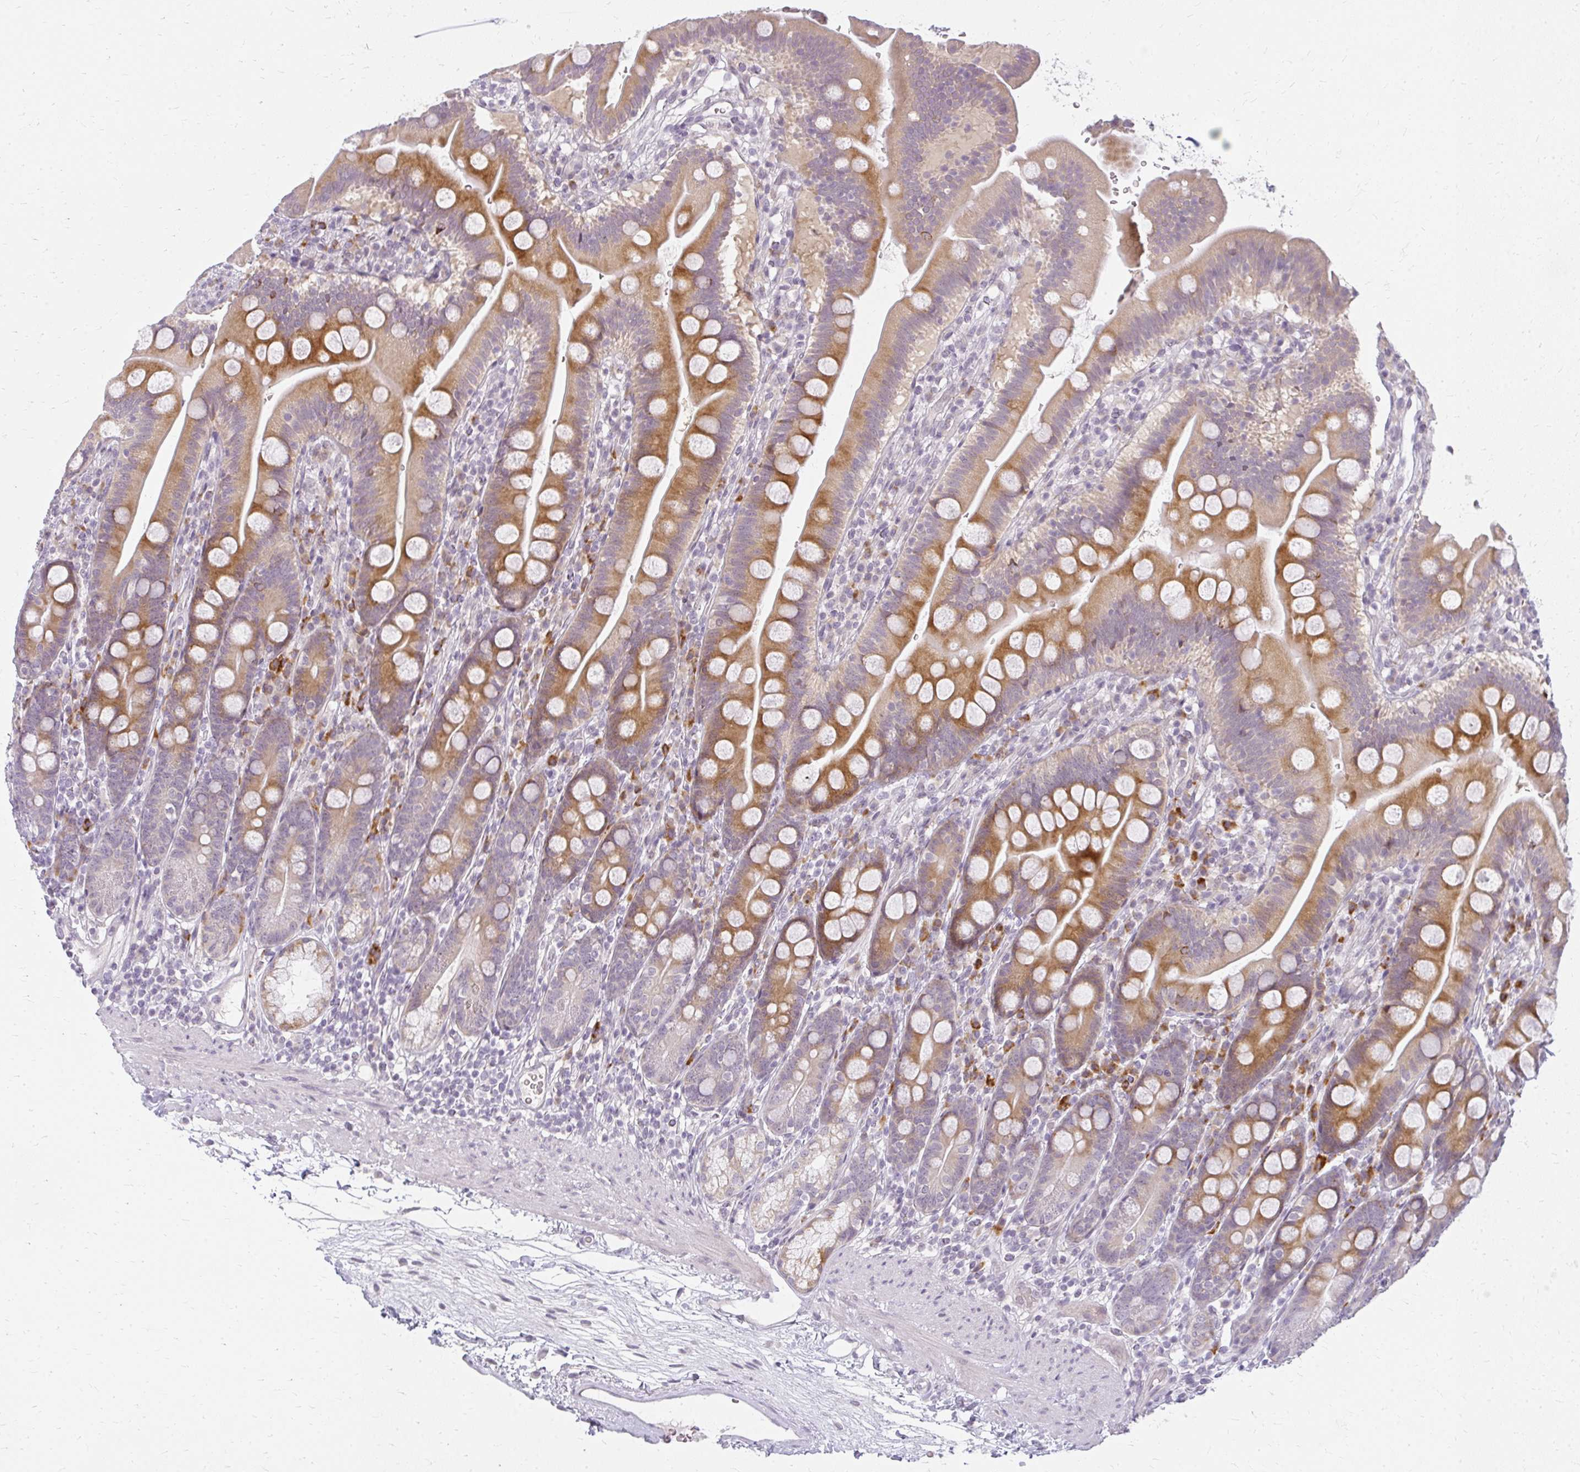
{"staining": {"intensity": "moderate", "quantity": ">75%", "location": "cytoplasmic/membranous"}, "tissue": "duodenum", "cell_type": "Glandular cells", "image_type": "normal", "snomed": [{"axis": "morphology", "description": "Normal tissue, NOS"}, {"axis": "topography", "description": "Duodenum"}], "caption": "This is a micrograph of IHC staining of benign duodenum, which shows moderate staining in the cytoplasmic/membranous of glandular cells.", "gene": "ZFYVE26", "patient": {"sex": "female", "age": 67}}